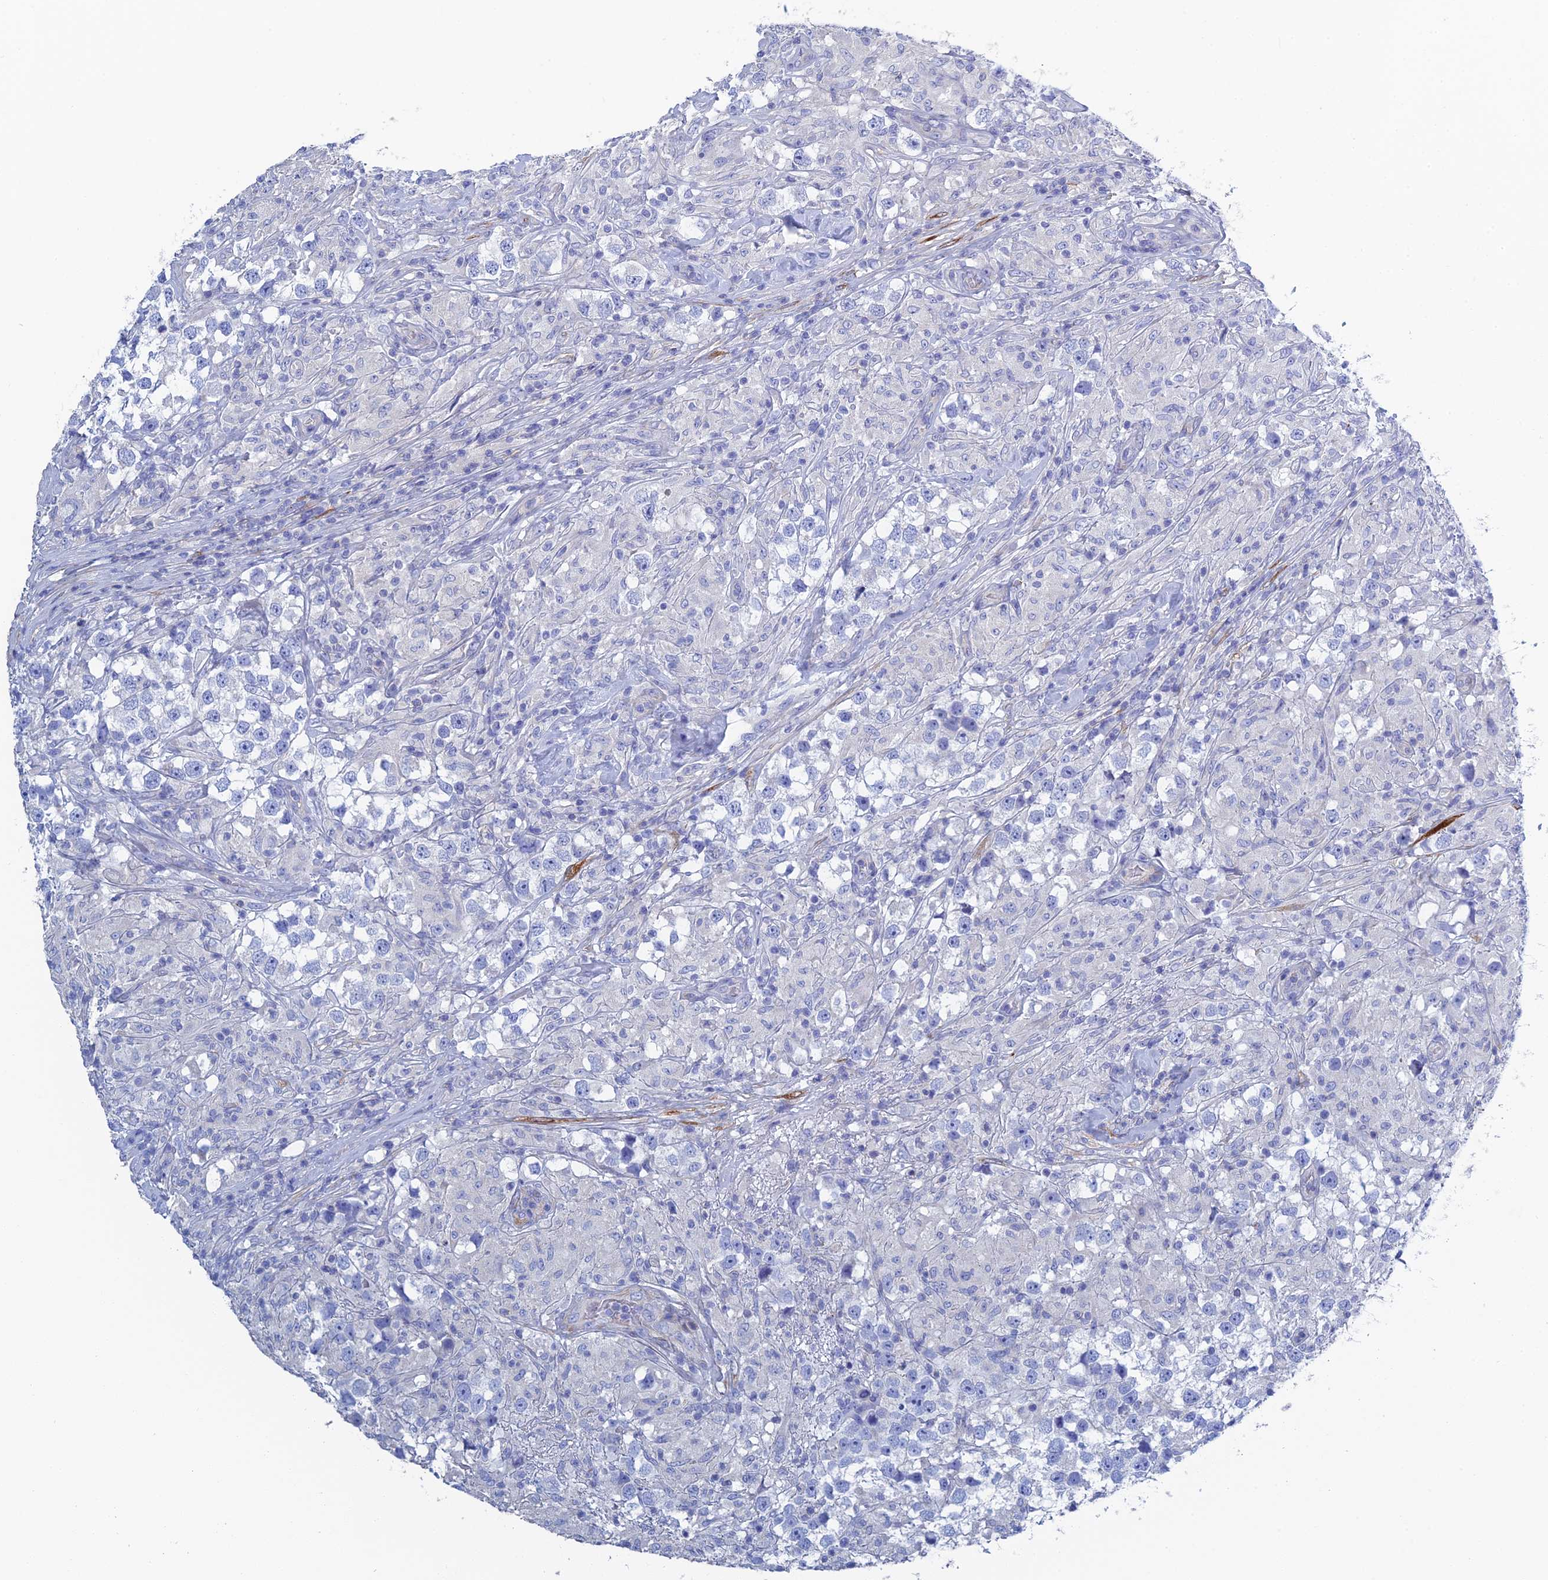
{"staining": {"intensity": "negative", "quantity": "none", "location": "none"}, "tissue": "testis cancer", "cell_type": "Tumor cells", "image_type": "cancer", "snomed": [{"axis": "morphology", "description": "Seminoma, NOS"}, {"axis": "topography", "description": "Testis"}], "caption": "Tumor cells show no significant protein staining in testis cancer.", "gene": "PCDHA8", "patient": {"sex": "male", "age": 46}}